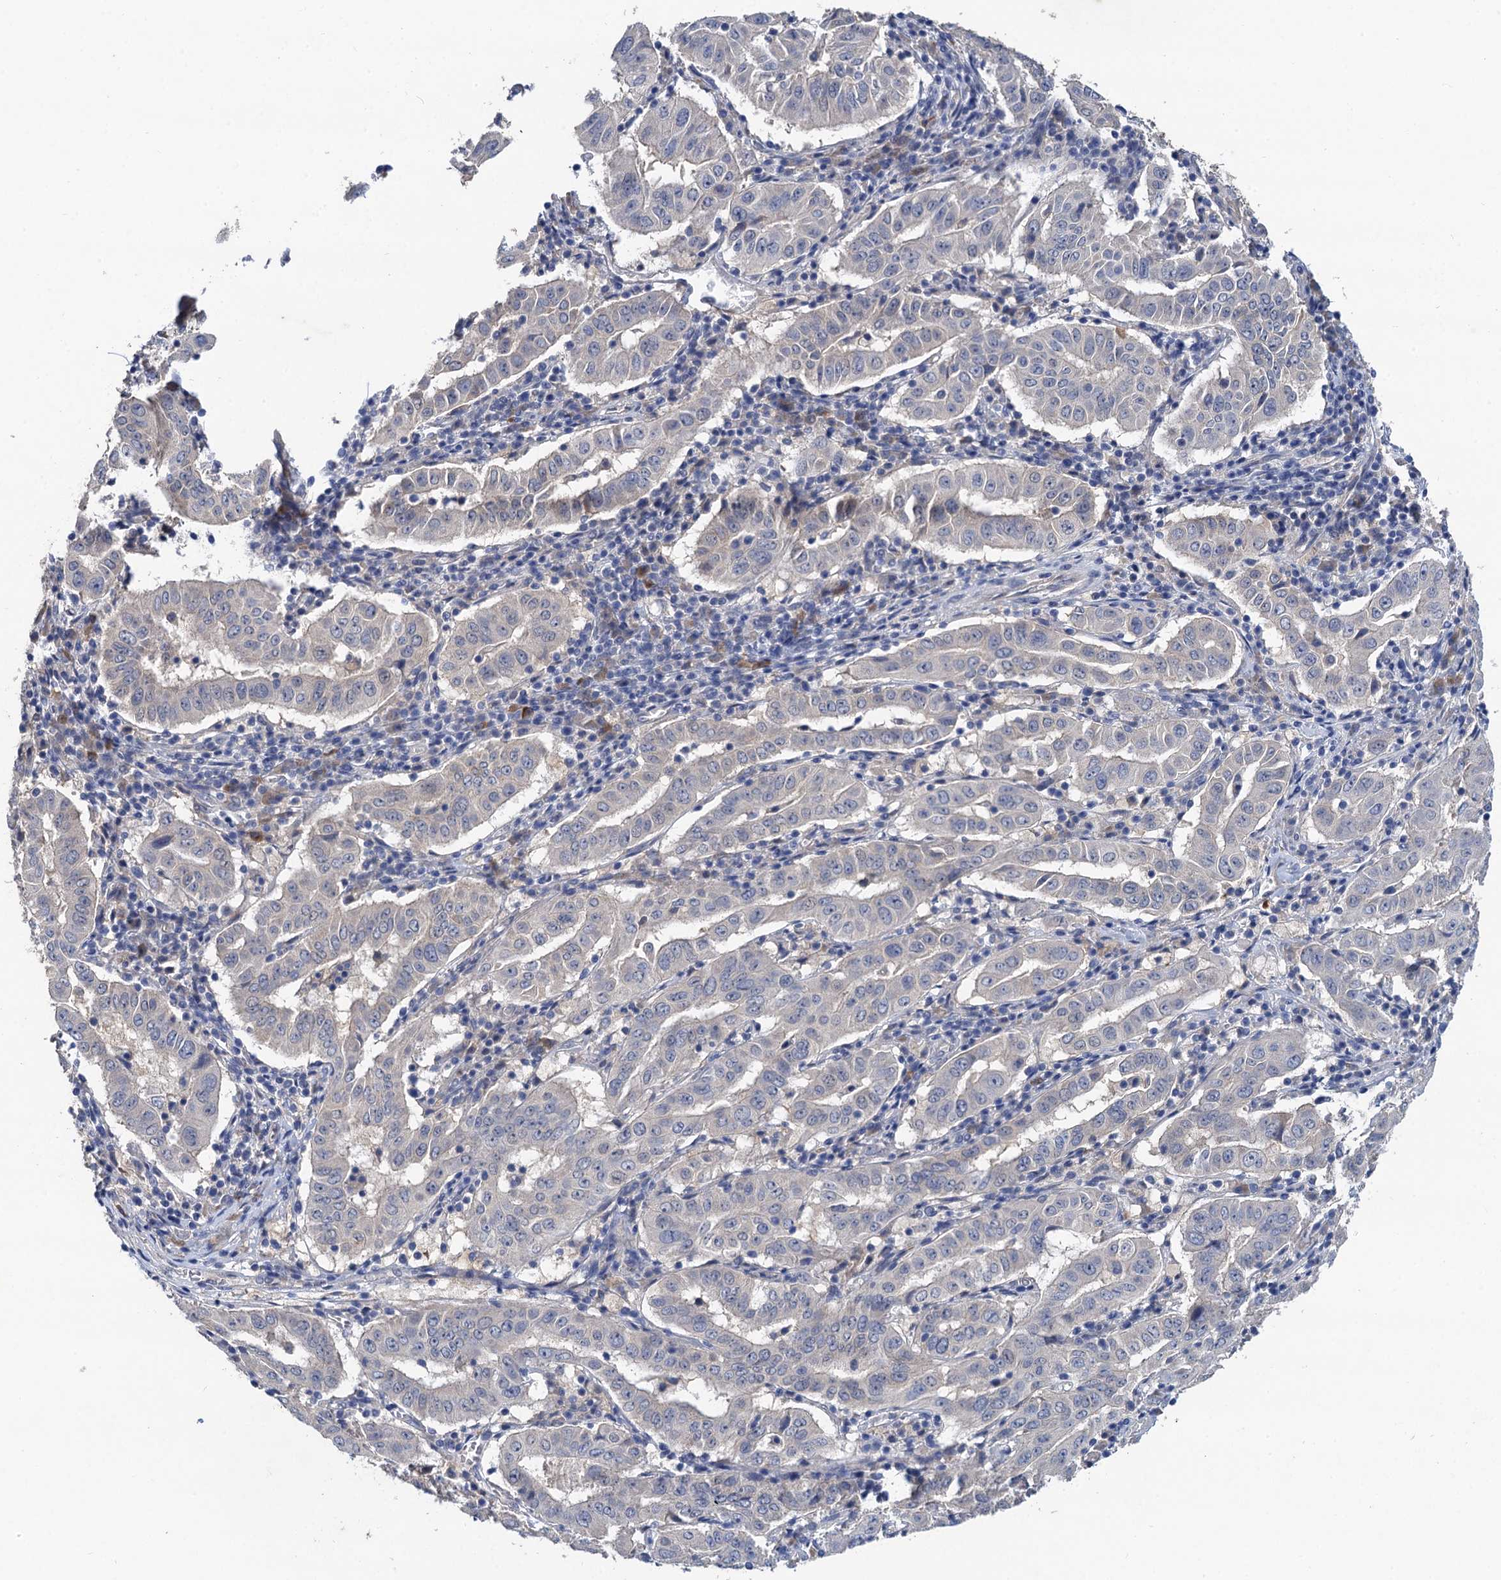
{"staining": {"intensity": "negative", "quantity": "none", "location": "none"}, "tissue": "pancreatic cancer", "cell_type": "Tumor cells", "image_type": "cancer", "snomed": [{"axis": "morphology", "description": "Adenocarcinoma, NOS"}, {"axis": "topography", "description": "Pancreas"}], "caption": "The histopathology image demonstrates no significant expression in tumor cells of adenocarcinoma (pancreatic).", "gene": "TMEM39B", "patient": {"sex": "male", "age": 63}}